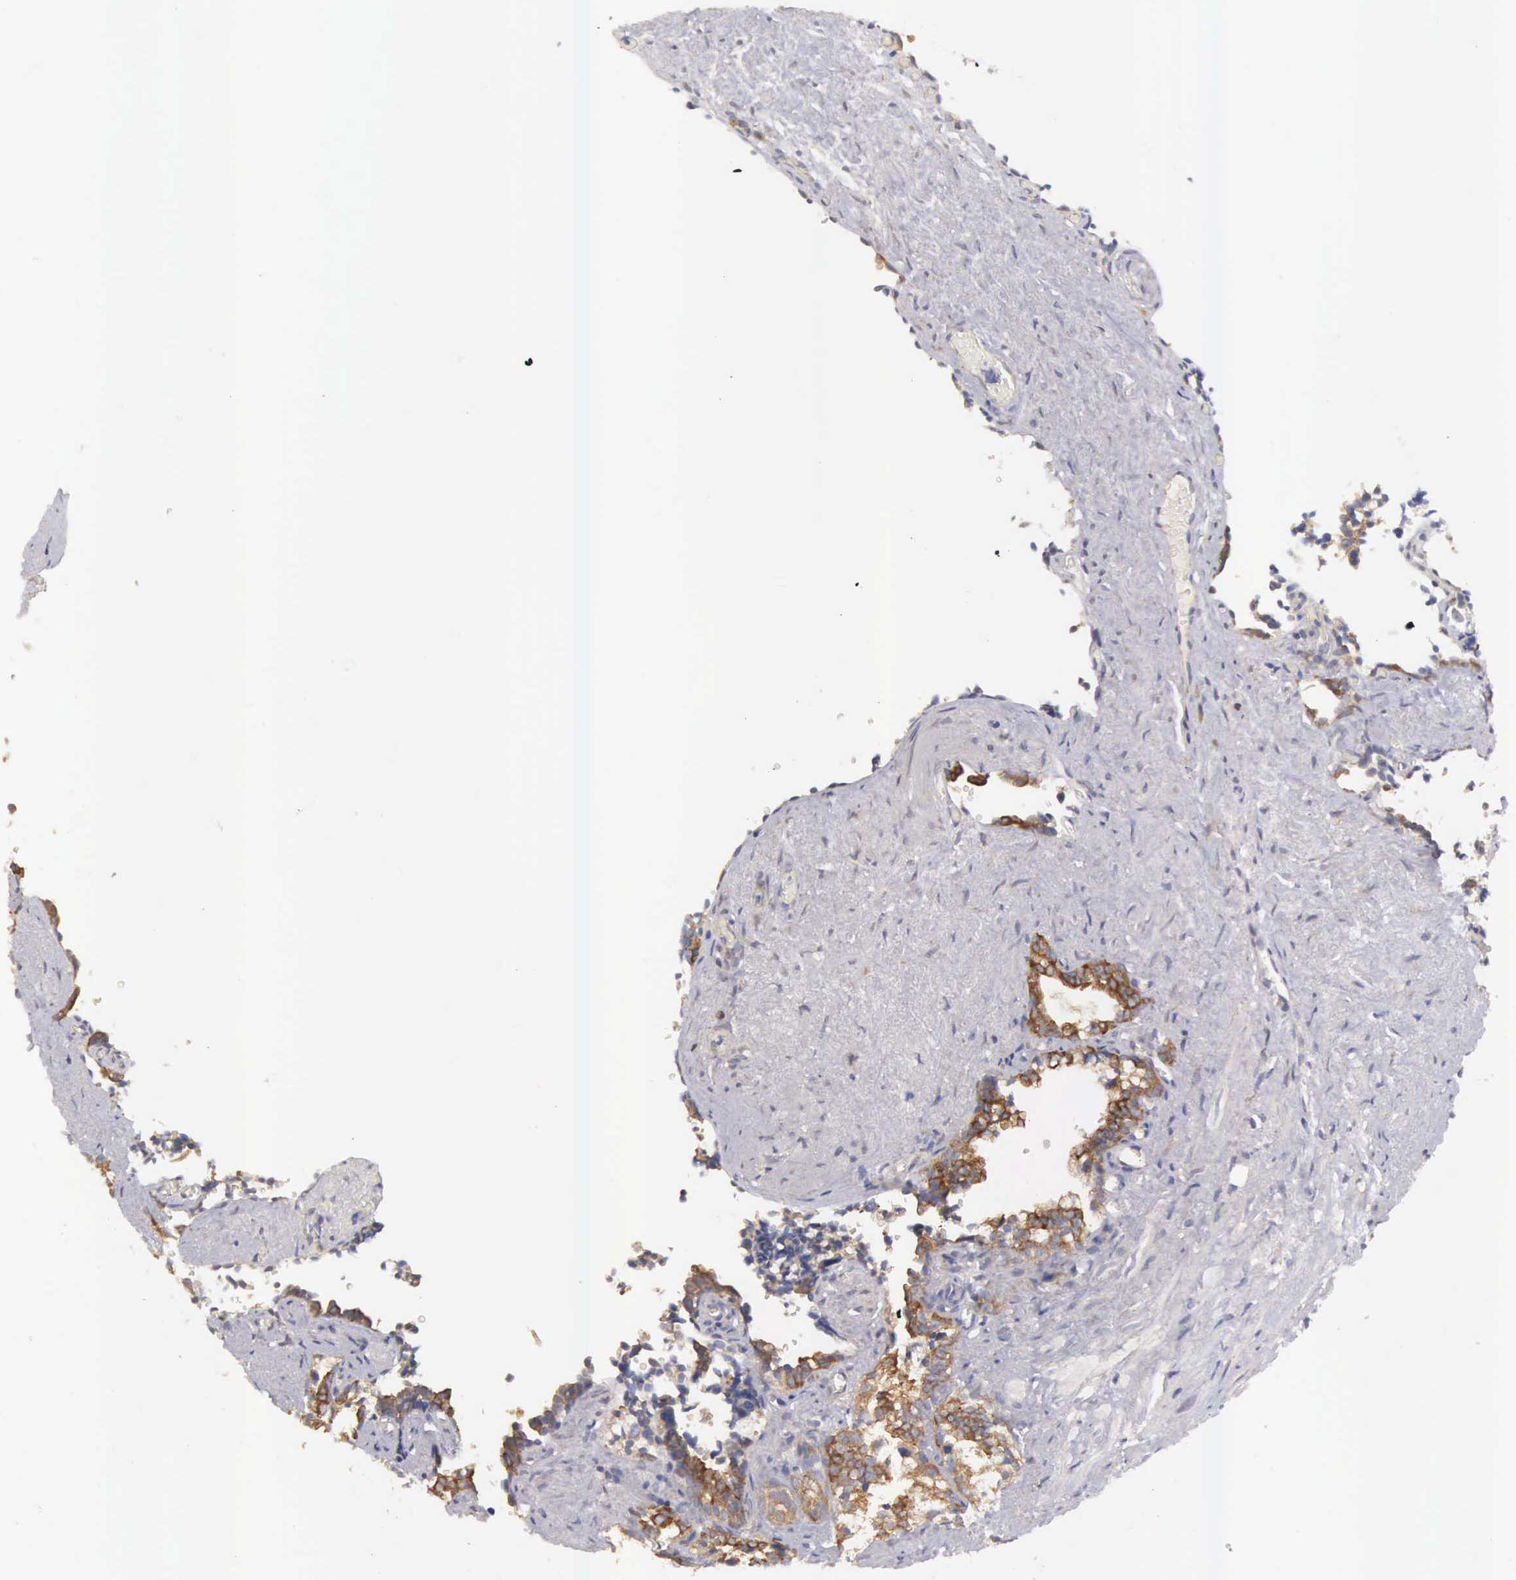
{"staining": {"intensity": "moderate", "quantity": ">75%", "location": "cytoplasmic/membranous"}, "tissue": "seminal vesicle", "cell_type": "Glandular cells", "image_type": "normal", "snomed": [{"axis": "morphology", "description": "Normal tissue, NOS"}, {"axis": "topography", "description": "Seminal veicle"}], "caption": "Seminal vesicle stained with DAB IHC shows medium levels of moderate cytoplasmic/membranous expression in about >75% of glandular cells. The staining was performed using DAB (3,3'-diaminobenzidine) to visualize the protein expression in brown, while the nuclei were stained in blue with hematoxylin (Magnification: 20x).", "gene": "TXLNG", "patient": {"sex": "male", "age": 60}}